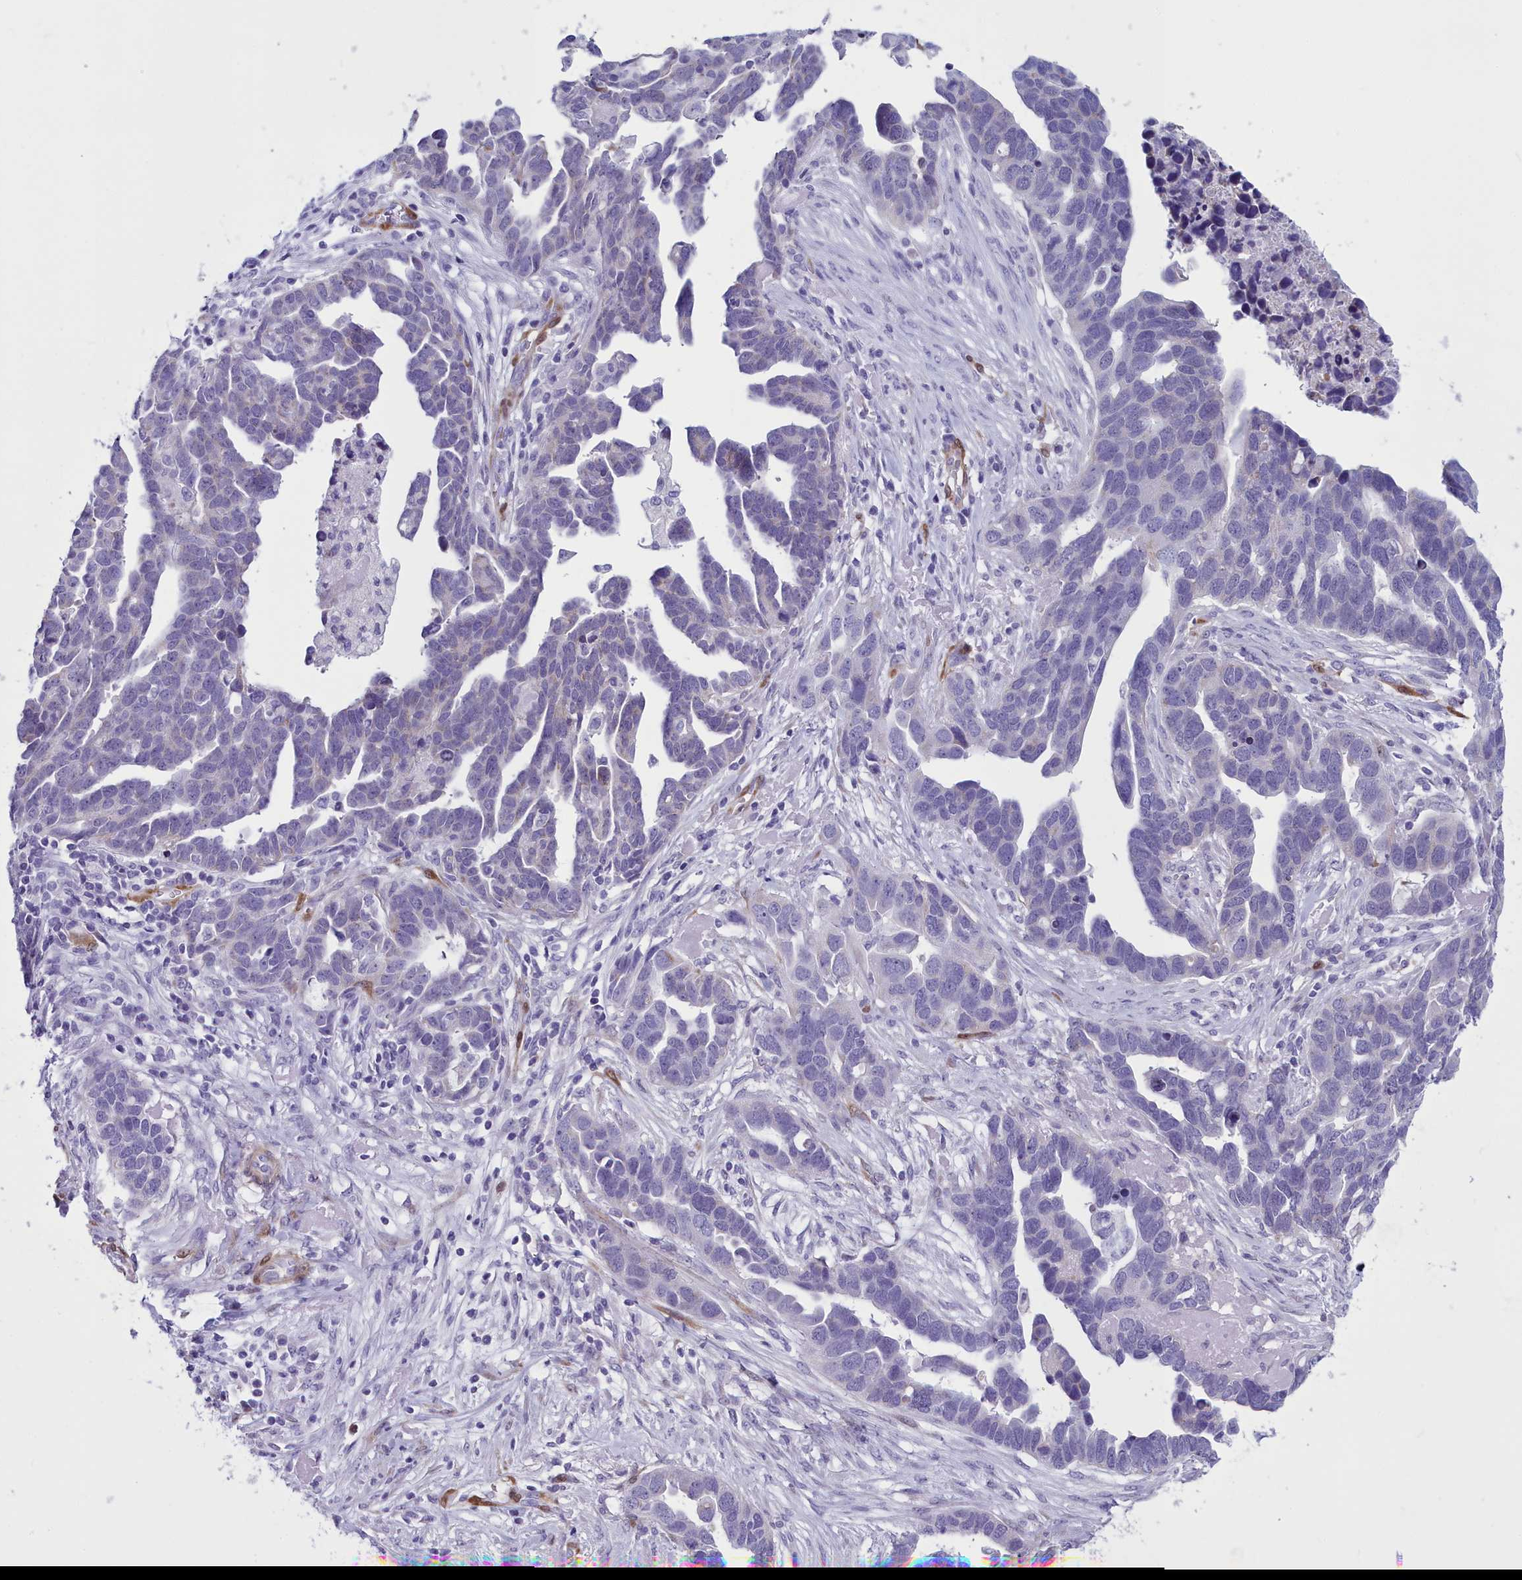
{"staining": {"intensity": "negative", "quantity": "none", "location": "none"}, "tissue": "ovarian cancer", "cell_type": "Tumor cells", "image_type": "cancer", "snomed": [{"axis": "morphology", "description": "Cystadenocarcinoma, serous, NOS"}, {"axis": "topography", "description": "Ovary"}], "caption": "Immunohistochemistry (IHC) of ovarian cancer (serous cystadenocarcinoma) reveals no expression in tumor cells. Brightfield microscopy of IHC stained with DAB (3,3'-diaminobenzidine) (brown) and hematoxylin (blue), captured at high magnification.", "gene": "PPP1R14A", "patient": {"sex": "female", "age": 54}}